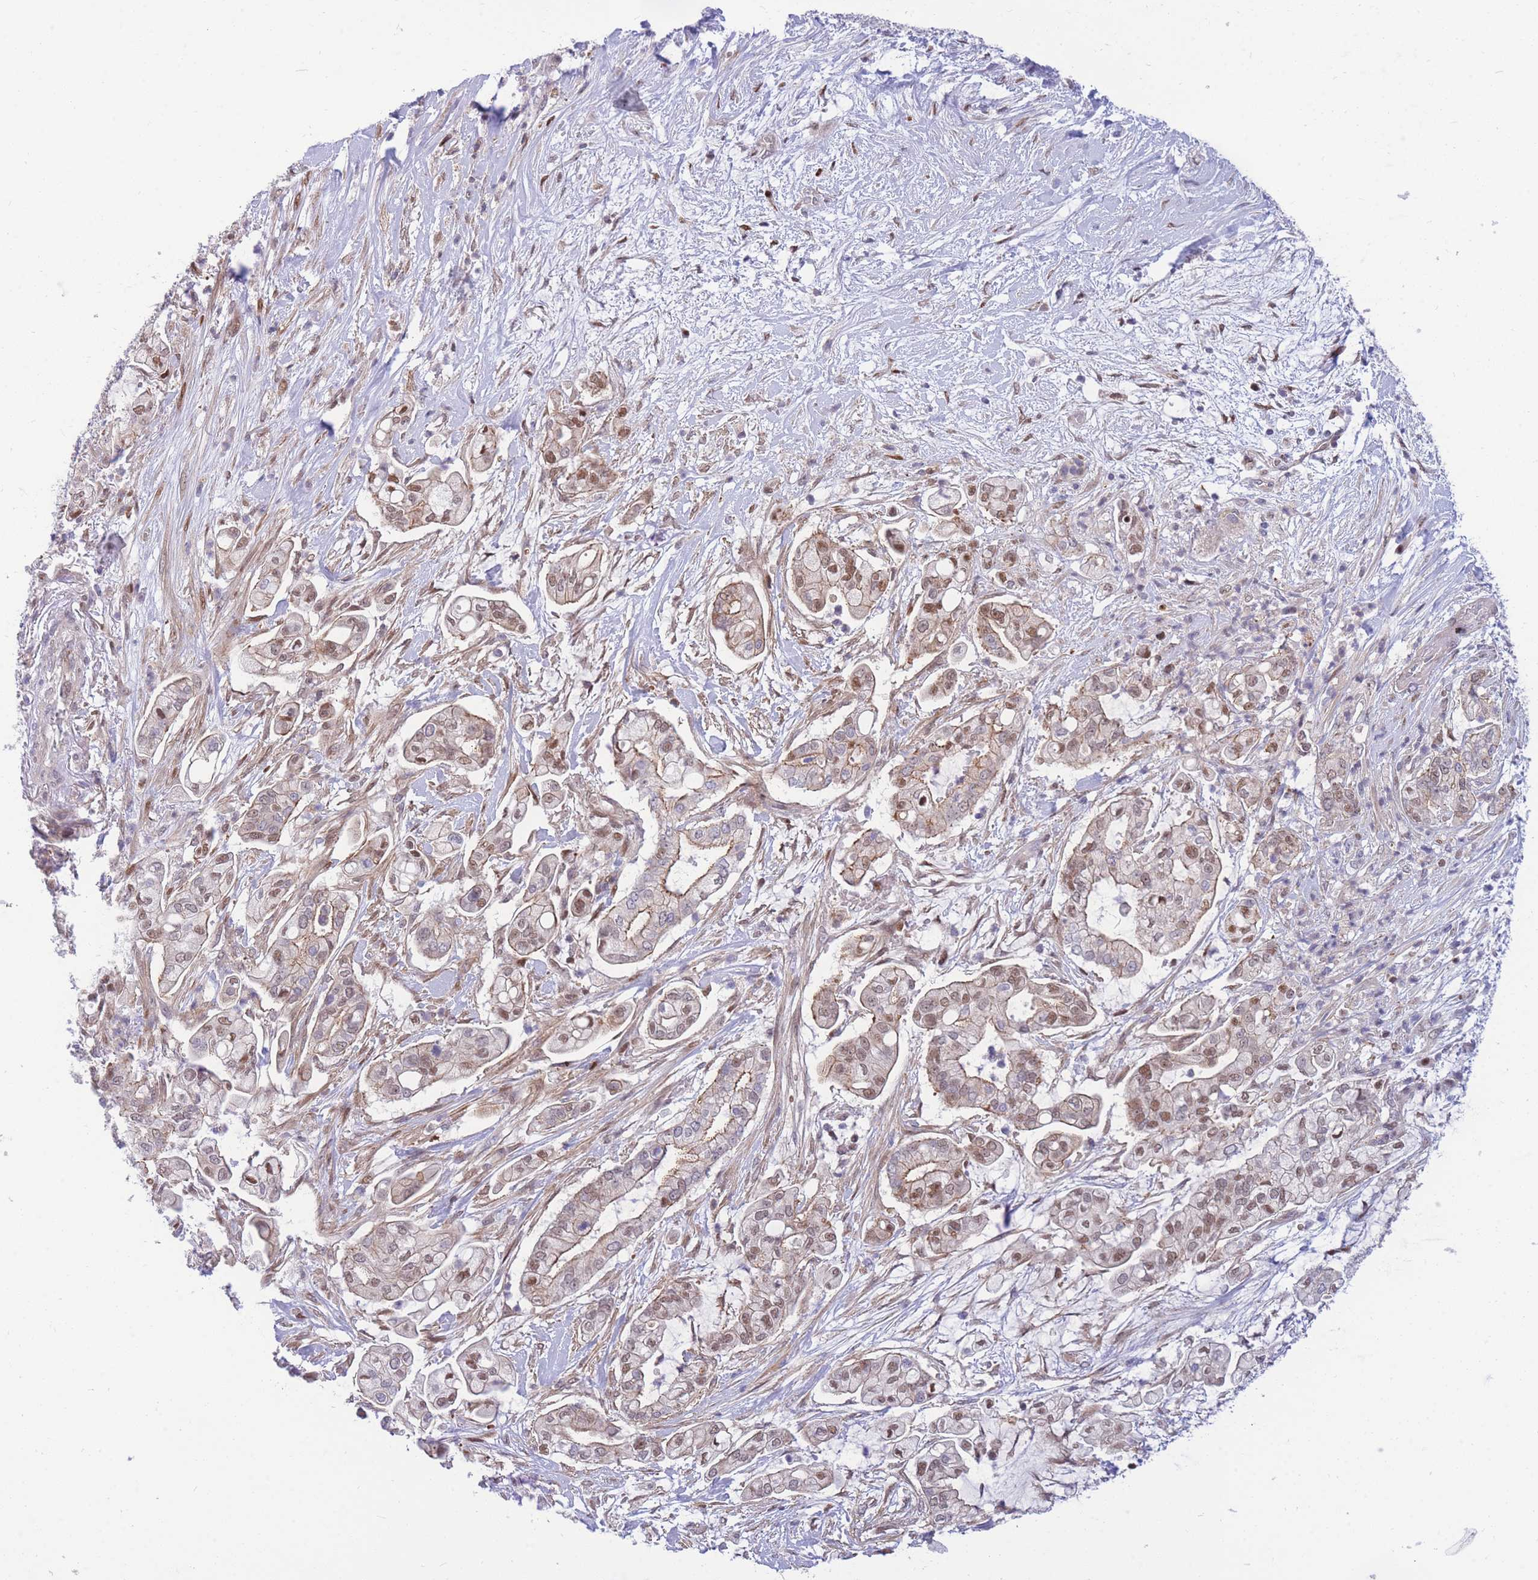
{"staining": {"intensity": "moderate", "quantity": "25%-75%", "location": "cytoplasmic/membranous,nuclear"}, "tissue": "pancreatic cancer", "cell_type": "Tumor cells", "image_type": "cancer", "snomed": [{"axis": "morphology", "description": "Adenocarcinoma, NOS"}, {"axis": "topography", "description": "Pancreas"}], "caption": "Pancreatic cancer stained with a brown dye displays moderate cytoplasmic/membranous and nuclear positive expression in approximately 25%-75% of tumor cells.", "gene": "CRACD", "patient": {"sex": "female", "age": 69}}